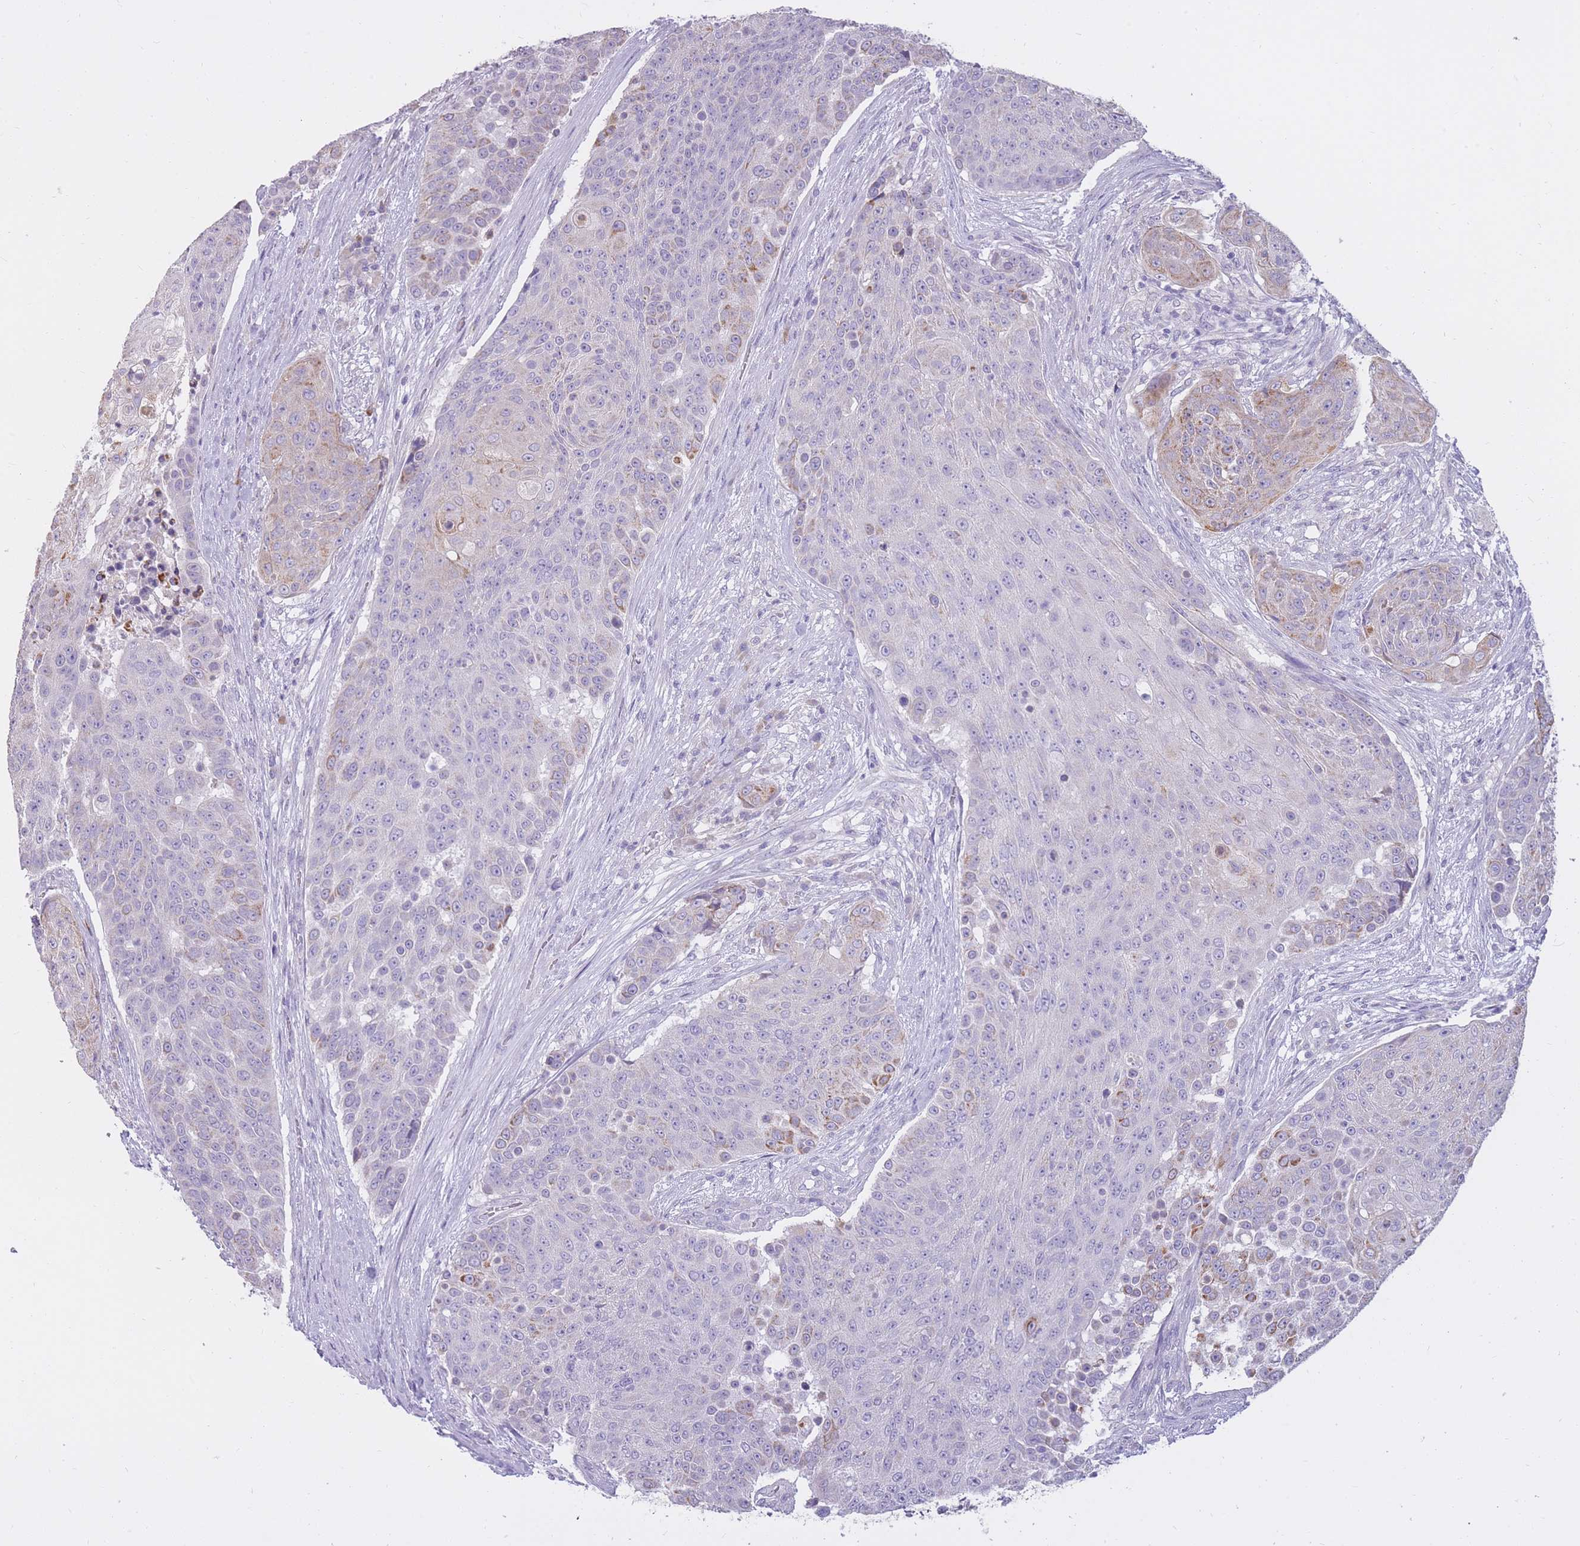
{"staining": {"intensity": "weak", "quantity": "<25%", "location": "cytoplasmic/membranous"}, "tissue": "urothelial cancer", "cell_type": "Tumor cells", "image_type": "cancer", "snomed": [{"axis": "morphology", "description": "Urothelial carcinoma, High grade"}, {"axis": "topography", "description": "Urinary bladder"}], "caption": "Immunohistochemistry (IHC) histopathology image of human urothelial cancer stained for a protein (brown), which demonstrates no staining in tumor cells. Brightfield microscopy of immunohistochemistry (IHC) stained with DAB (brown) and hematoxylin (blue), captured at high magnification.", "gene": "RNF170", "patient": {"sex": "female", "age": 63}}